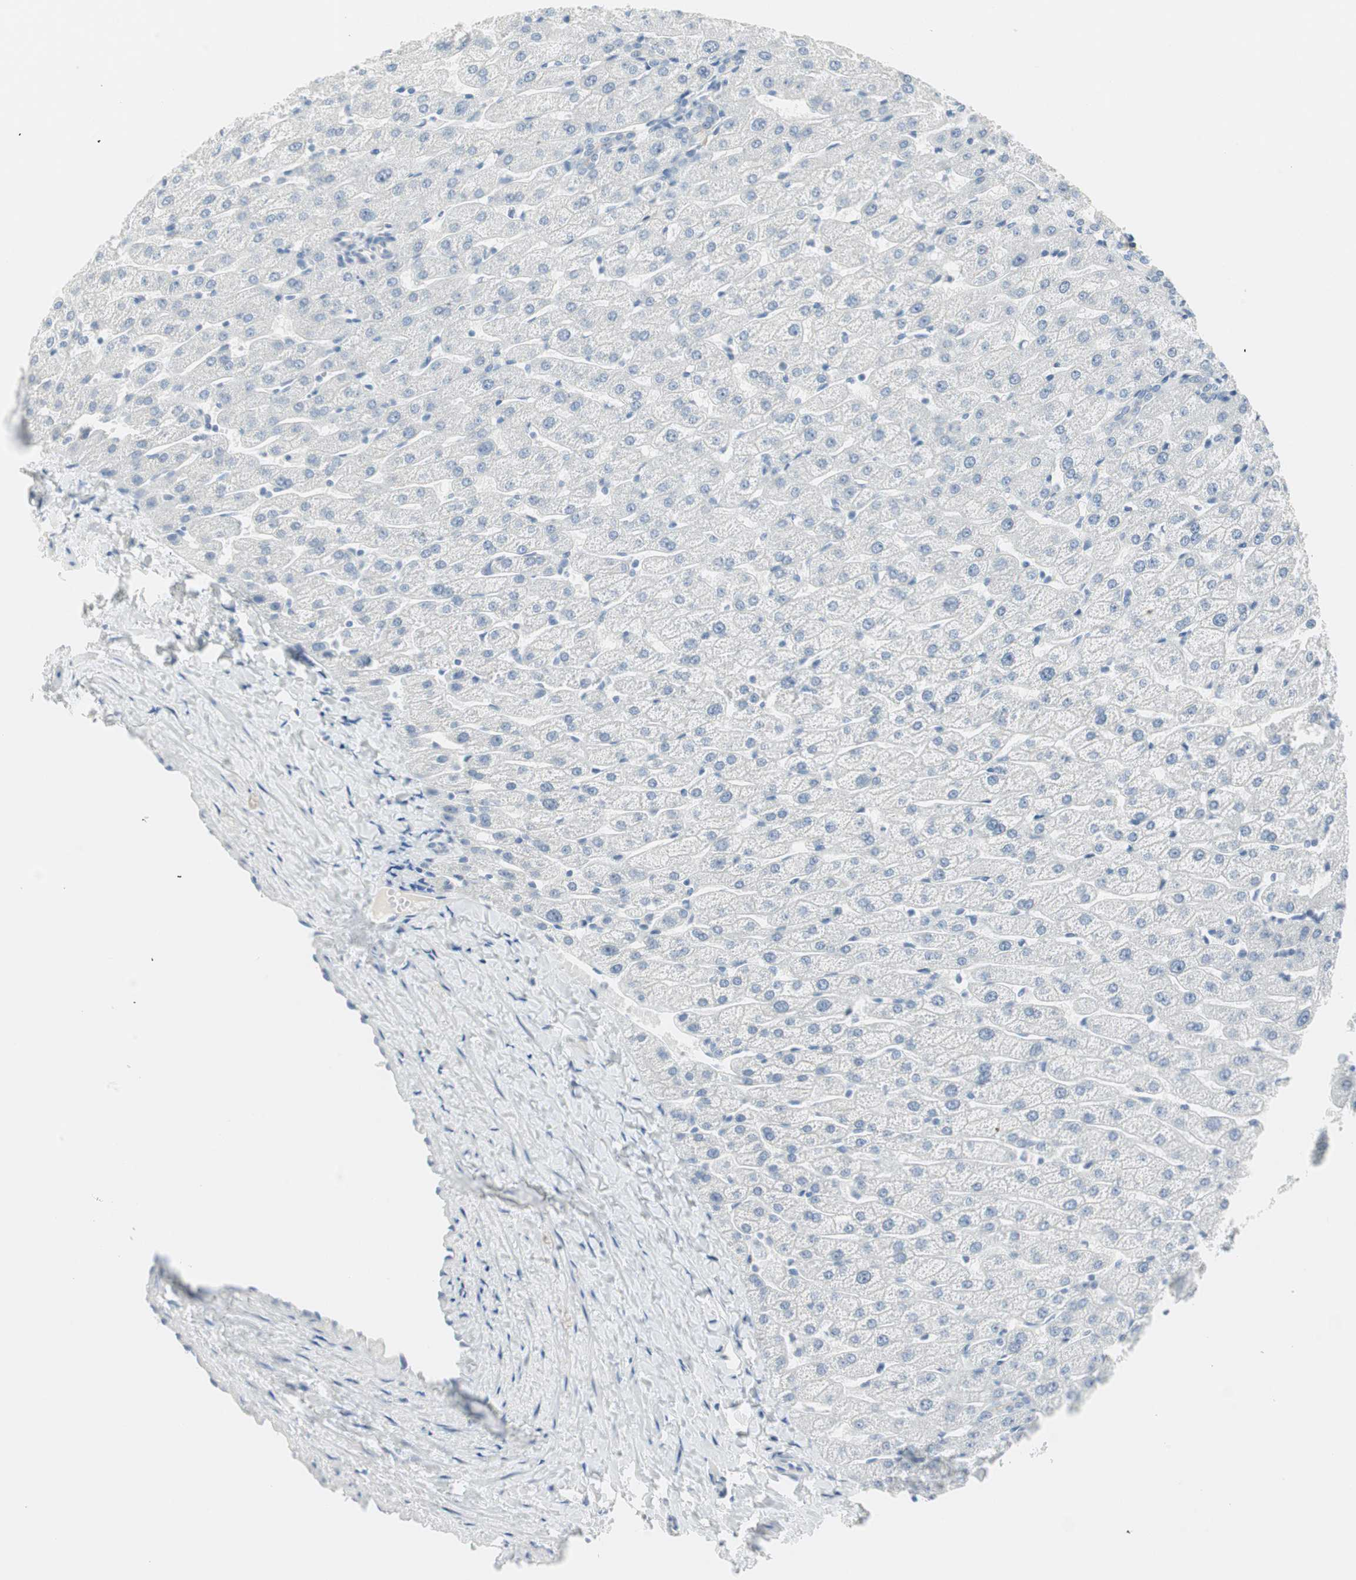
{"staining": {"intensity": "negative", "quantity": "none", "location": "none"}, "tissue": "liver", "cell_type": "Cholangiocytes", "image_type": "normal", "snomed": [{"axis": "morphology", "description": "Normal tissue, NOS"}, {"axis": "morphology", "description": "Fibrosis, NOS"}, {"axis": "topography", "description": "Liver"}], "caption": "IHC of unremarkable human liver reveals no staining in cholangiocytes.", "gene": "MLLT10", "patient": {"sex": "female", "age": 29}}